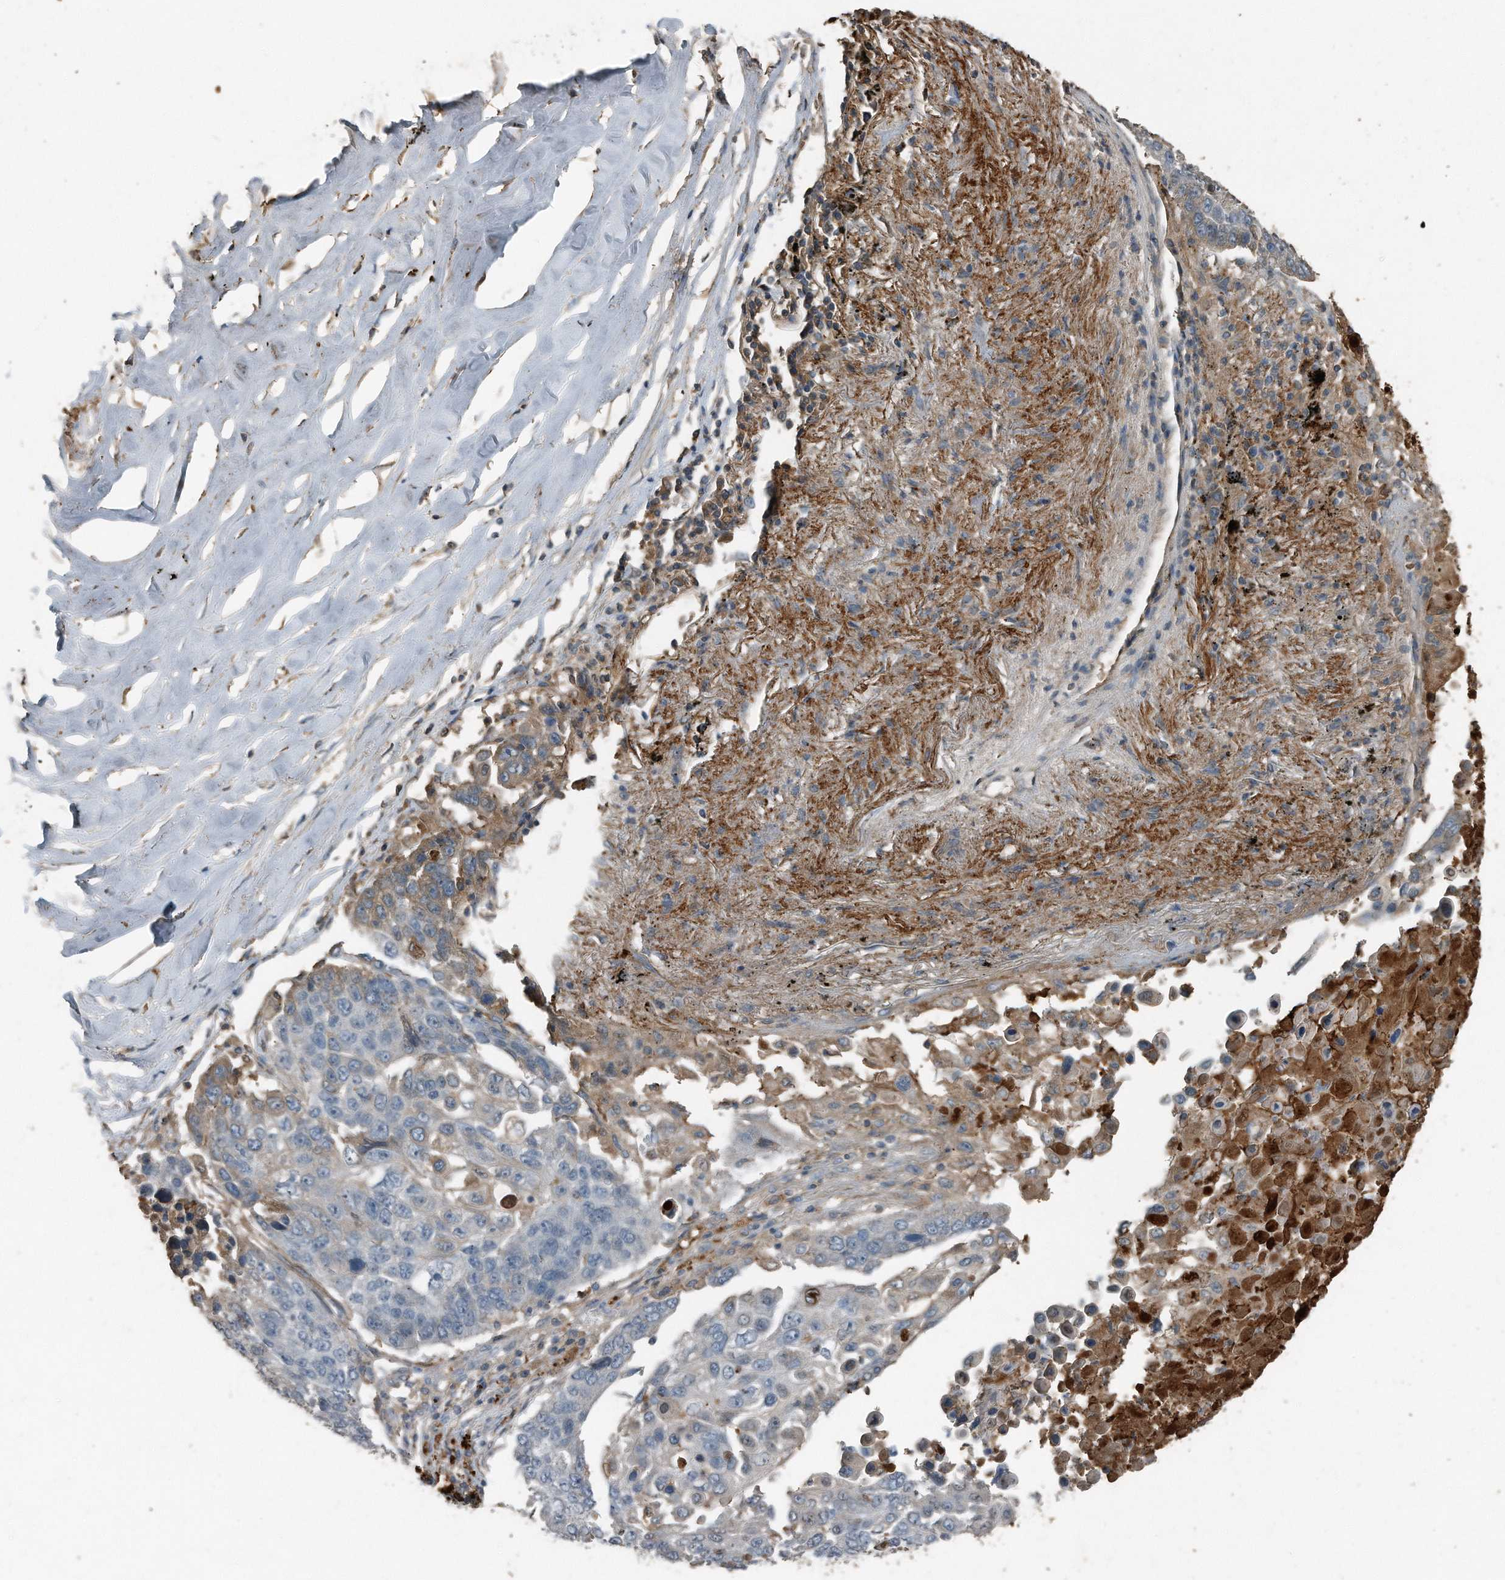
{"staining": {"intensity": "weak", "quantity": "<25%", "location": "cytoplasmic/membranous"}, "tissue": "lung cancer", "cell_type": "Tumor cells", "image_type": "cancer", "snomed": [{"axis": "morphology", "description": "Squamous cell carcinoma, NOS"}, {"axis": "topography", "description": "Lung"}], "caption": "Tumor cells are negative for brown protein staining in lung squamous cell carcinoma.", "gene": "C9", "patient": {"sex": "male", "age": 66}}